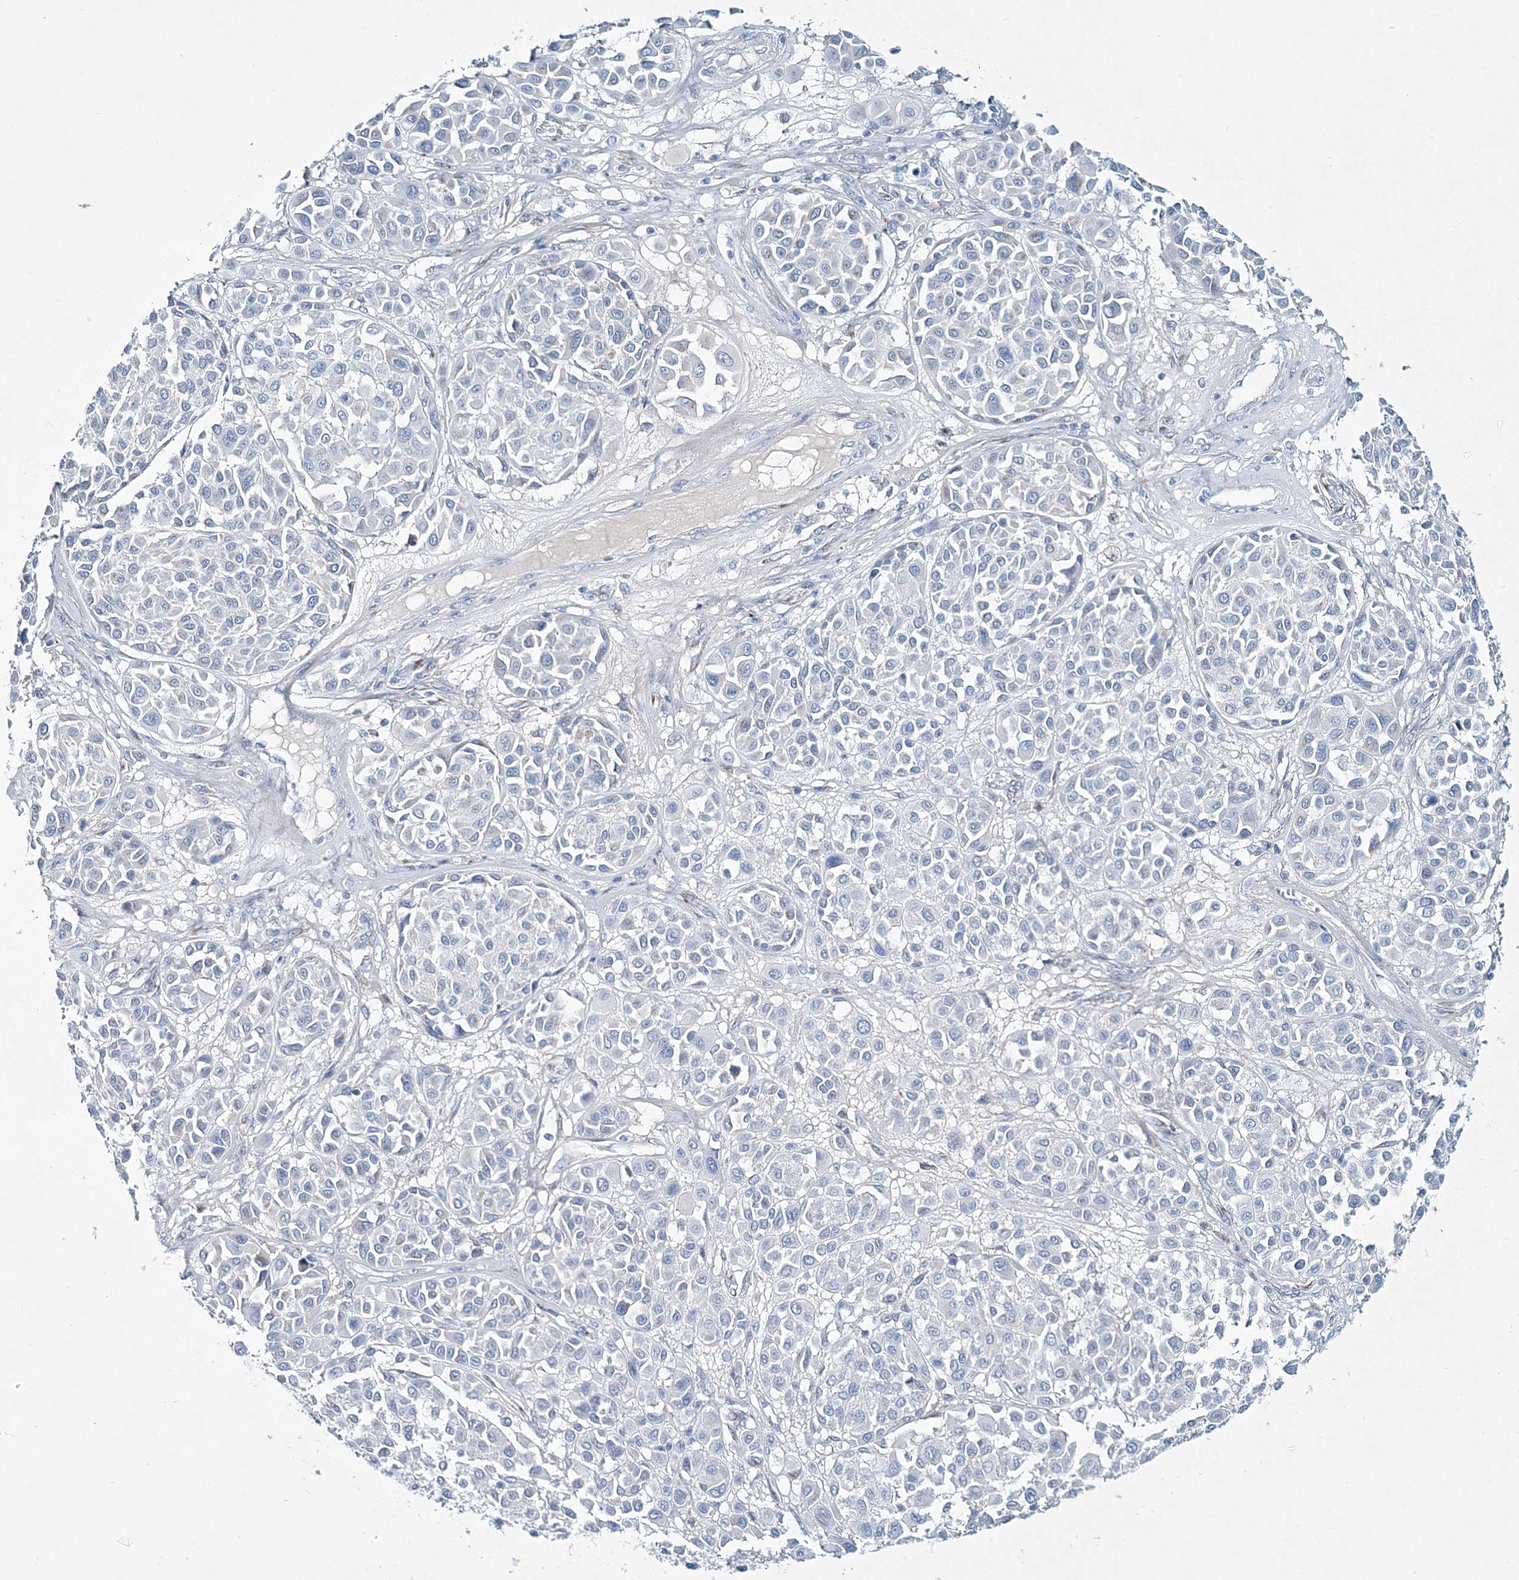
{"staining": {"intensity": "negative", "quantity": "none", "location": "none"}, "tissue": "melanoma", "cell_type": "Tumor cells", "image_type": "cancer", "snomed": [{"axis": "morphology", "description": "Malignant melanoma, Metastatic site"}, {"axis": "topography", "description": "Soft tissue"}], "caption": "High power microscopy photomicrograph of an IHC micrograph of malignant melanoma (metastatic site), revealing no significant positivity in tumor cells. The staining is performed using DAB (3,3'-diaminobenzidine) brown chromogen with nuclei counter-stained in using hematoxylin.", "gene": "ADGRL1", "patient": {"sex": "male", "age": 41}}